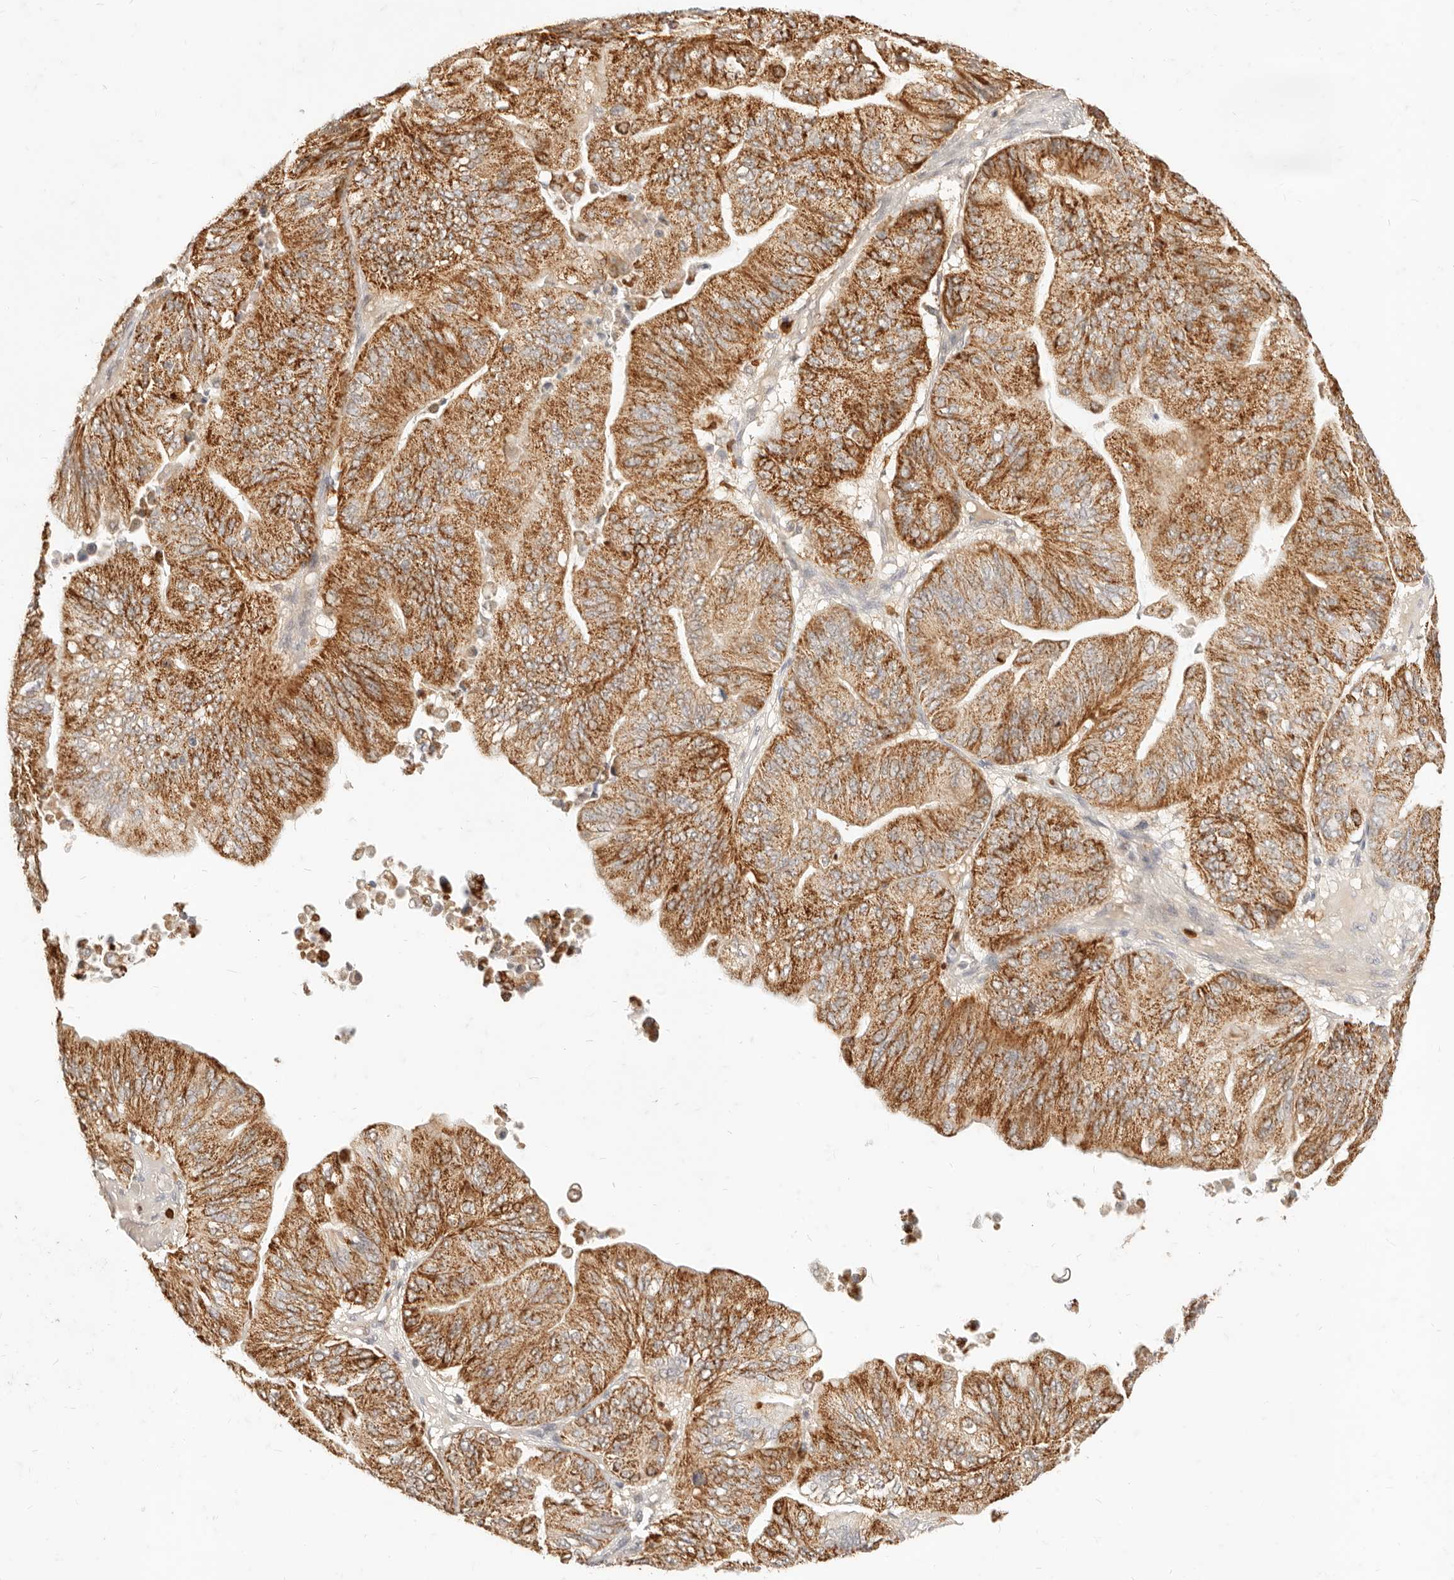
{"staining": {"intensity": "strong", "quantity": ">75%", "location": "cytoplasmic/membranous"}, "tissue": "ovarian cancer", "cell_type": "Tumor cells", "image_type": "cancer", "snomed": [{"axis": "morphology", "description": "Cystadenocarcinoma, mucinous, NOS"}, {"axis": "topography", "description": "Ovary"}], "caption": "The immunohistochemical stain labels strong cytoplasmic/membranous expression in tumor cells of ovarian cancer tissue.", "gene": "TMTC2", "patient": {"sex": "female", "age": 61}}